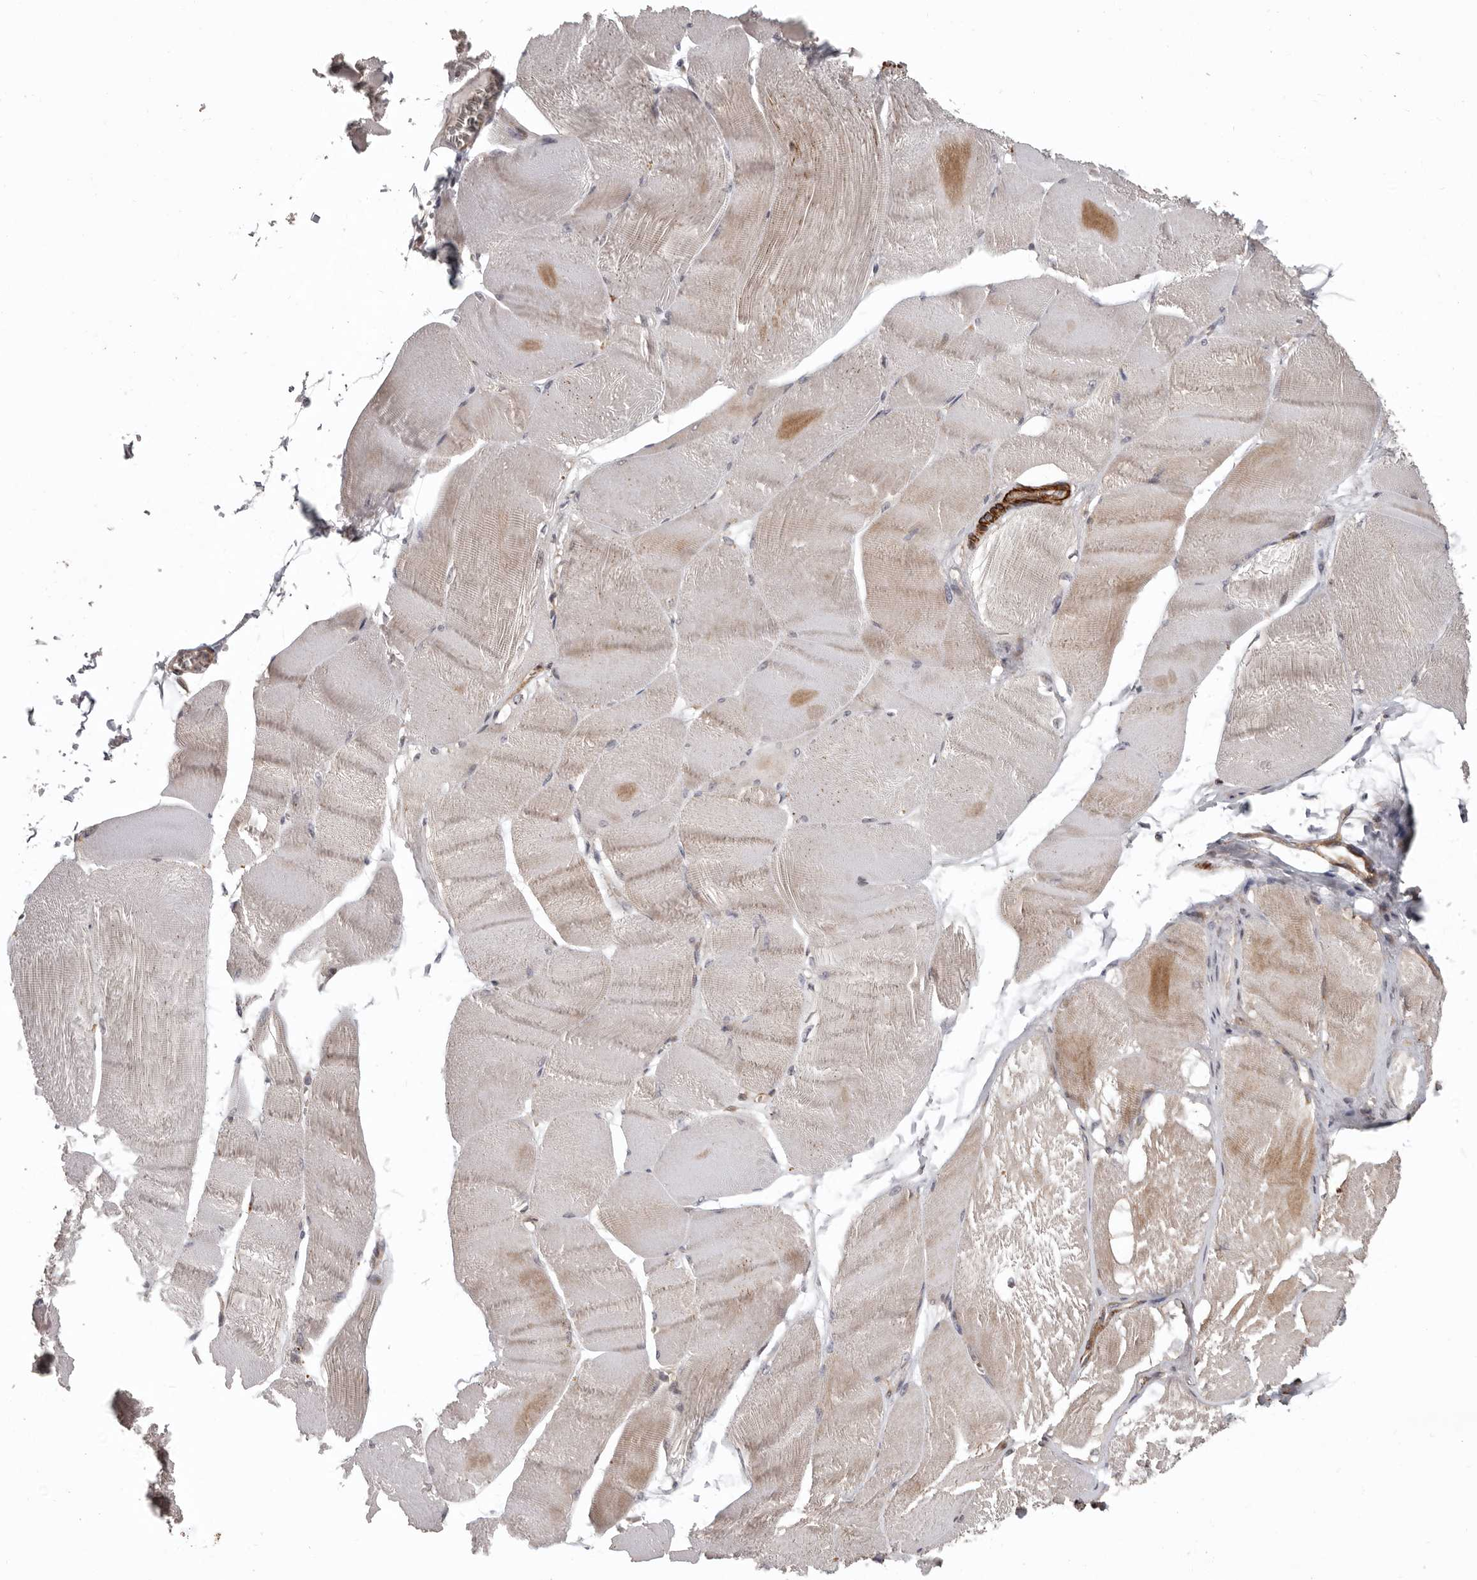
{"staining": {"intensity": "weak", "quantity": "<25%", "location": "cytoplasmic/membranous"}, "tissue": "skeletal muscle", "cell_type": "Myocytes", "image_type": "normal", "snomed": [{"axis": "morphology", "description": "Normal tissue, NOS"}, {"axis": "morphology", "description": "Basal cell carcinoma"}, {"axis": "topography", "description": "Skeletal muscle"}], "caption": "The micrograph displays no significant staining in myocytes of skeletal muscle. (DAB (3,3'-diaminobenzidine) immunohistochemistry (IHC), high magnification).", "gene": "FGFR4", "patient": {"sex": "female", "age": 64}}